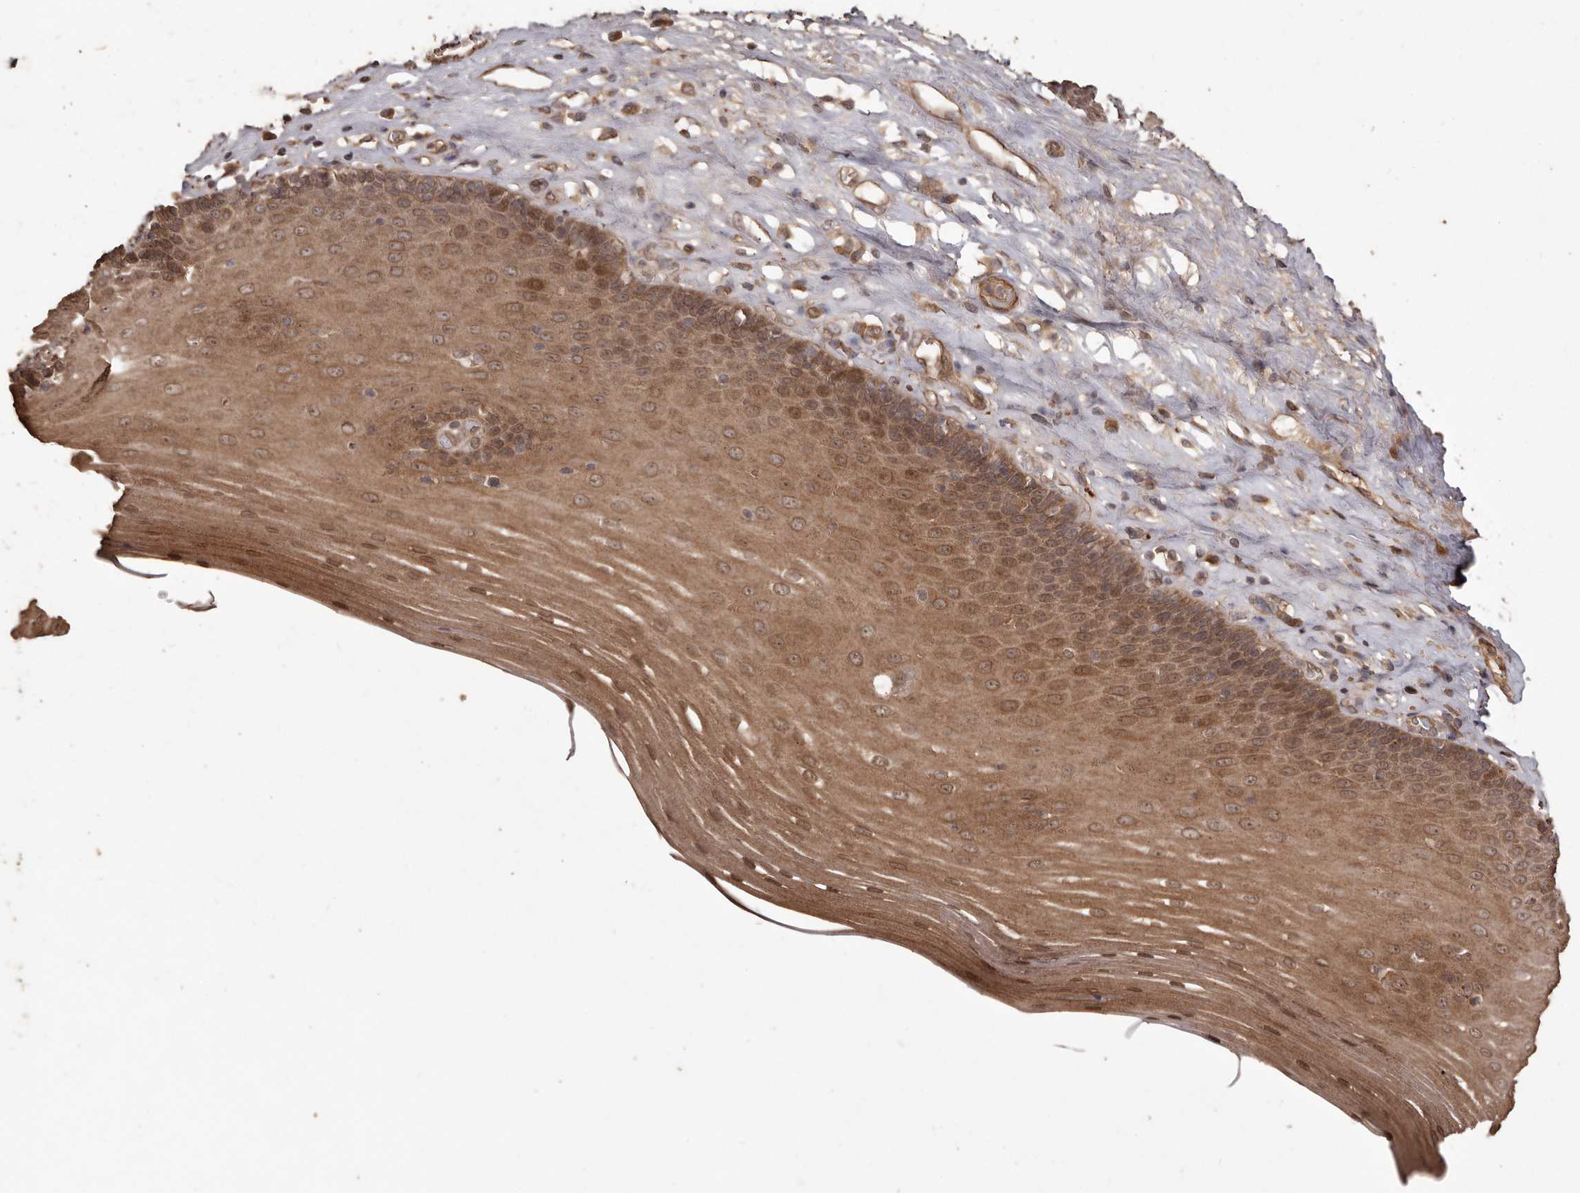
{"staining": {"intensity": "moderate", "quantity": ">75%", "location": "cytoplasmic/membranous,nuclear"}, "tissue": "esophagus", "cell_type": "Squamous epithelial cells", "image_type": "normal", "snomed": [{"axis": "morphology", "description": "Normal tissue, NOS"}, {"axis": "topography", "description": "Esophagus"}], "caption": "This histopathology image displays immunohistochemistry staining of normal human esophagus, with medium moderate cytoplasmic/membranous,nuclear staining in approximately >75% of squamous epithelial cells.", "gene": "NUP43", "patient": {"sex": "male", "age": 62}}